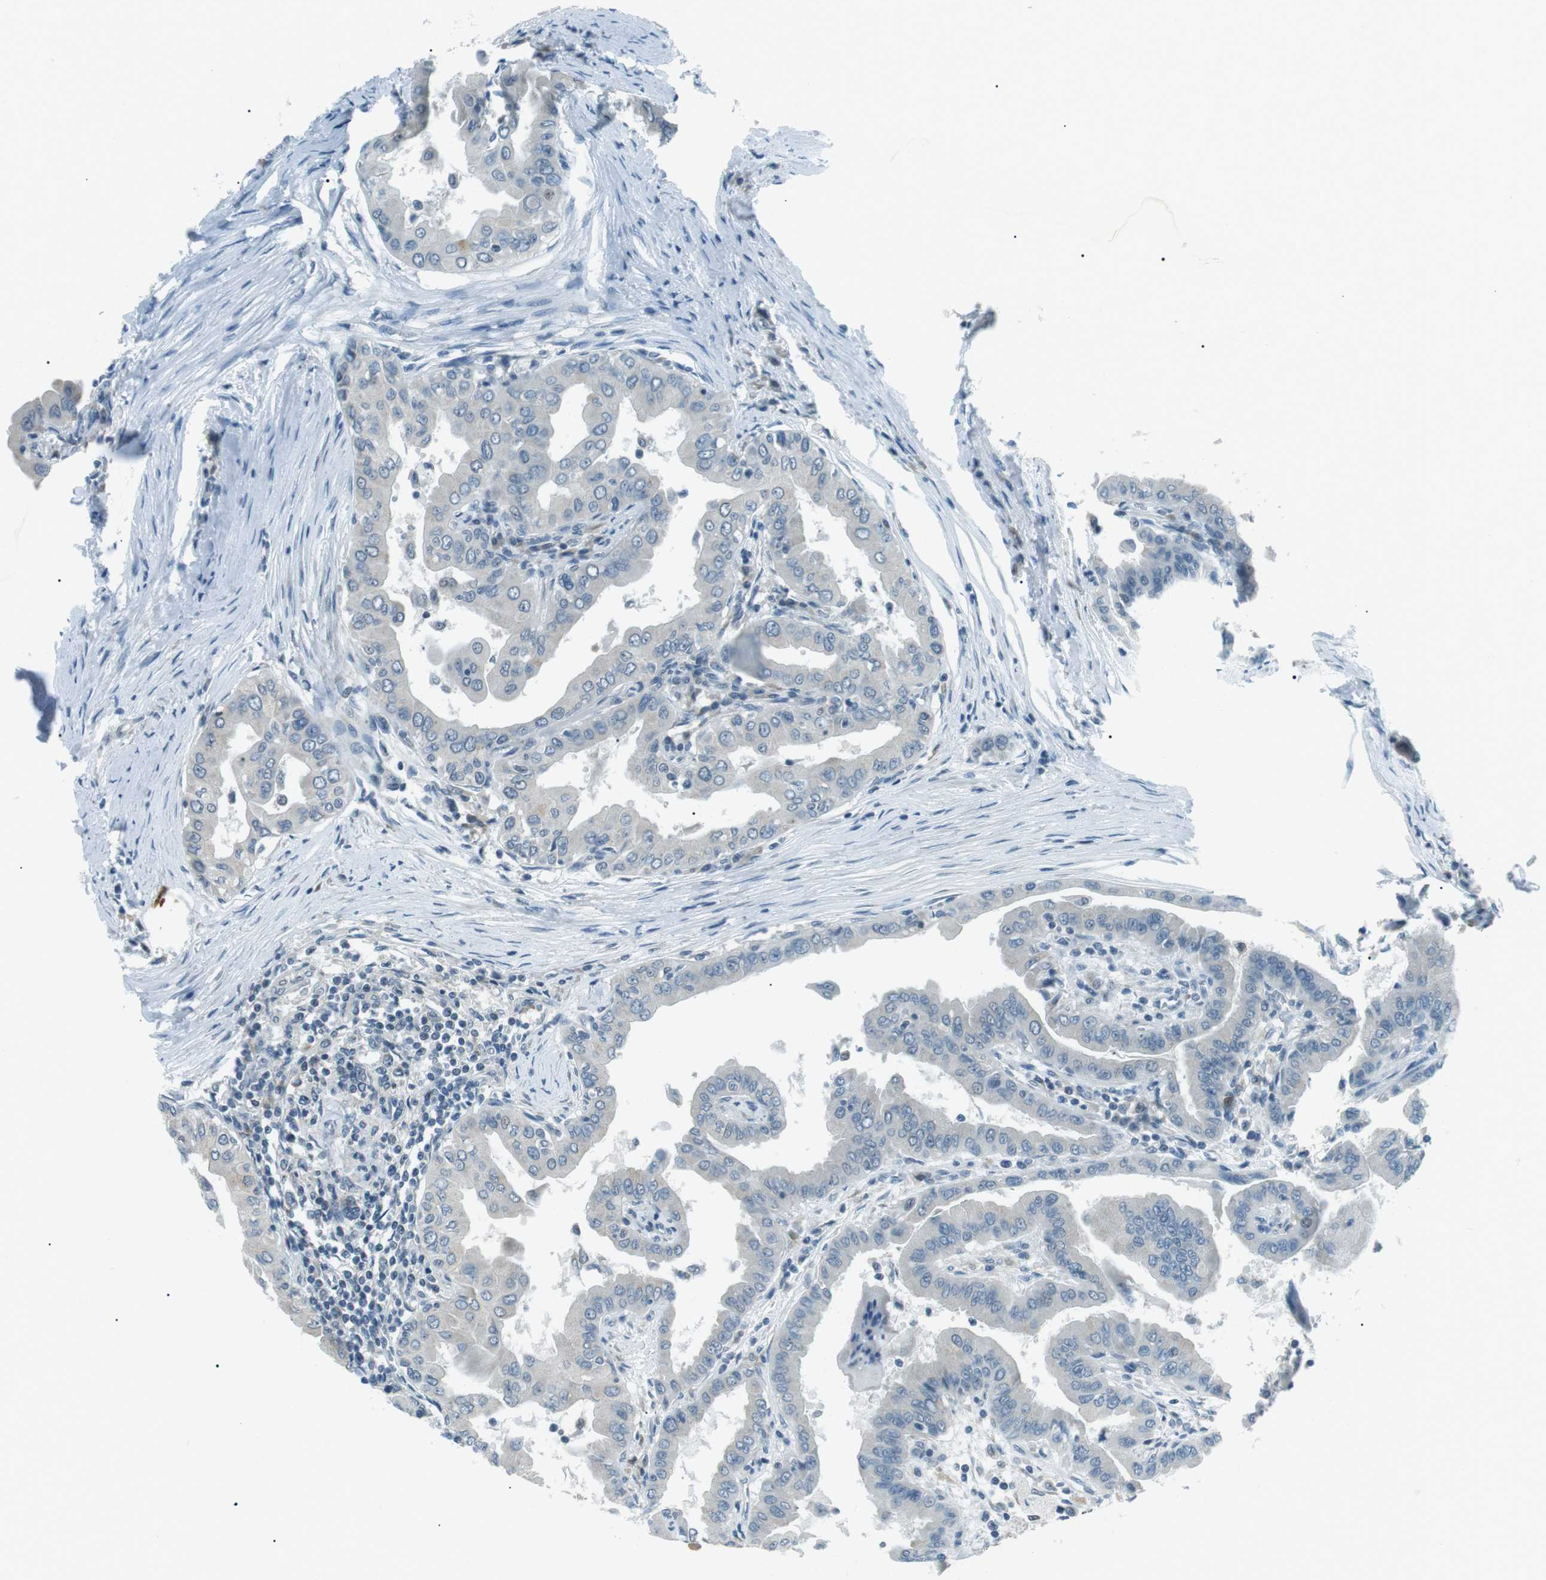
{"staining": {"intensity": "negative", "quantity": "none", "location": "none"}, "tissue": "thyroid cancer", "cell_type": "Tumor cells", "image_type": "cancer", "snomed": [{"axis": "morphology", "description": "Papillary adenocarcinoma, NOS"}, {"axis": "topography", "description": "Thyroid gland"}], "caption": "This is an immunohistochemistry photomicrograph of human thyroid cancer (papillary adenocarcinoma). There is no staining in tumor cells.", "gene": "SERPINB2", "patient": {"sex": "male", "age": 33}}